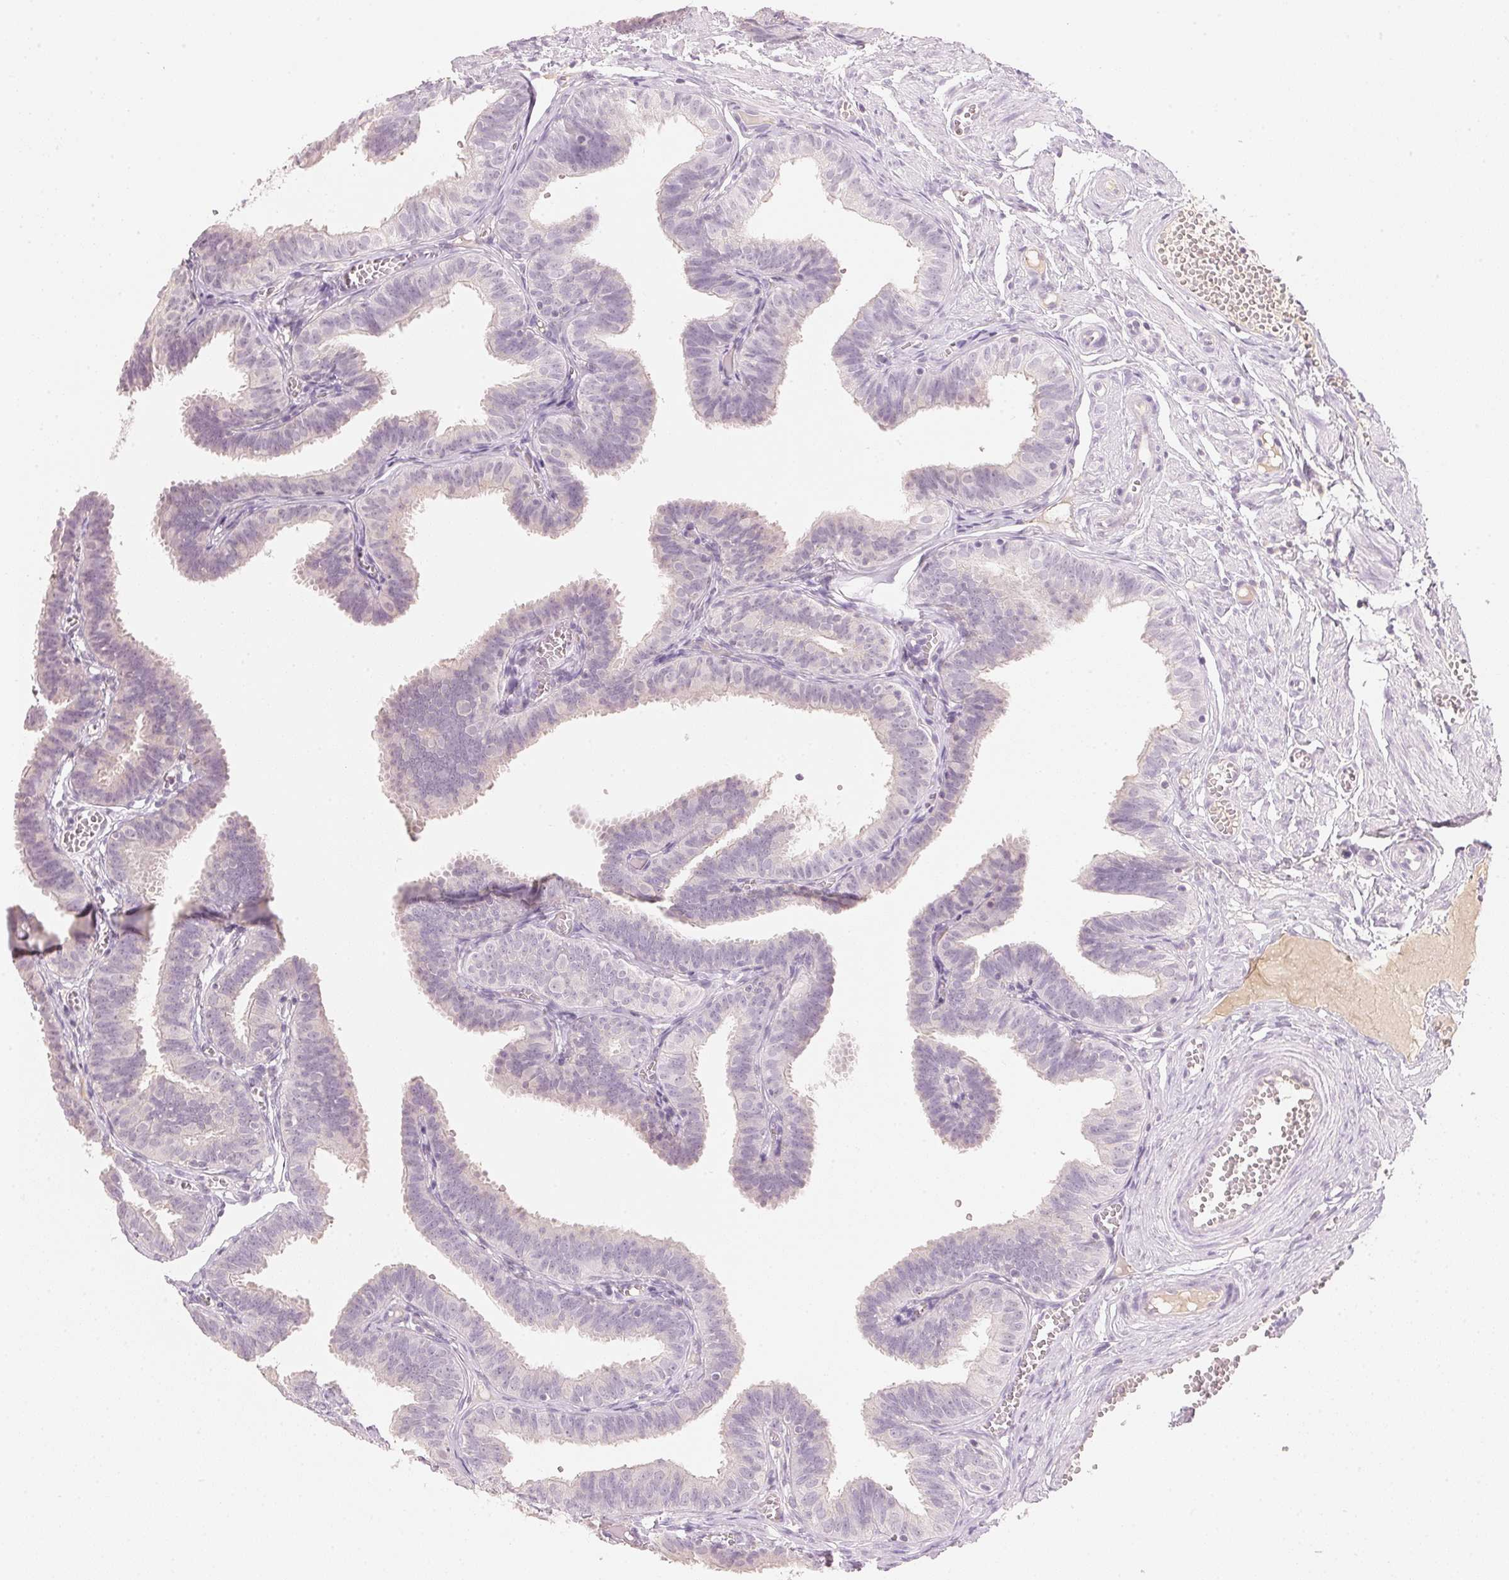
{"staining": {"intensity": "negative", "quantity": "none", "location": "none"}, "tissue": "fallopian tube", "cell_type": "Glandular cells", "image_type": "normal", "snomed": [{"axis": "morphology", "description": "Normal tissue, NOS"}, {"axis": "topography", "description": "Fallopian tube"}], "caption": "Protein analysis of normal fallopian tube exhibits no significant staining in glandular cells.", "gene": "HOXB13", "patient": {"sex": "female", "age": 25}}